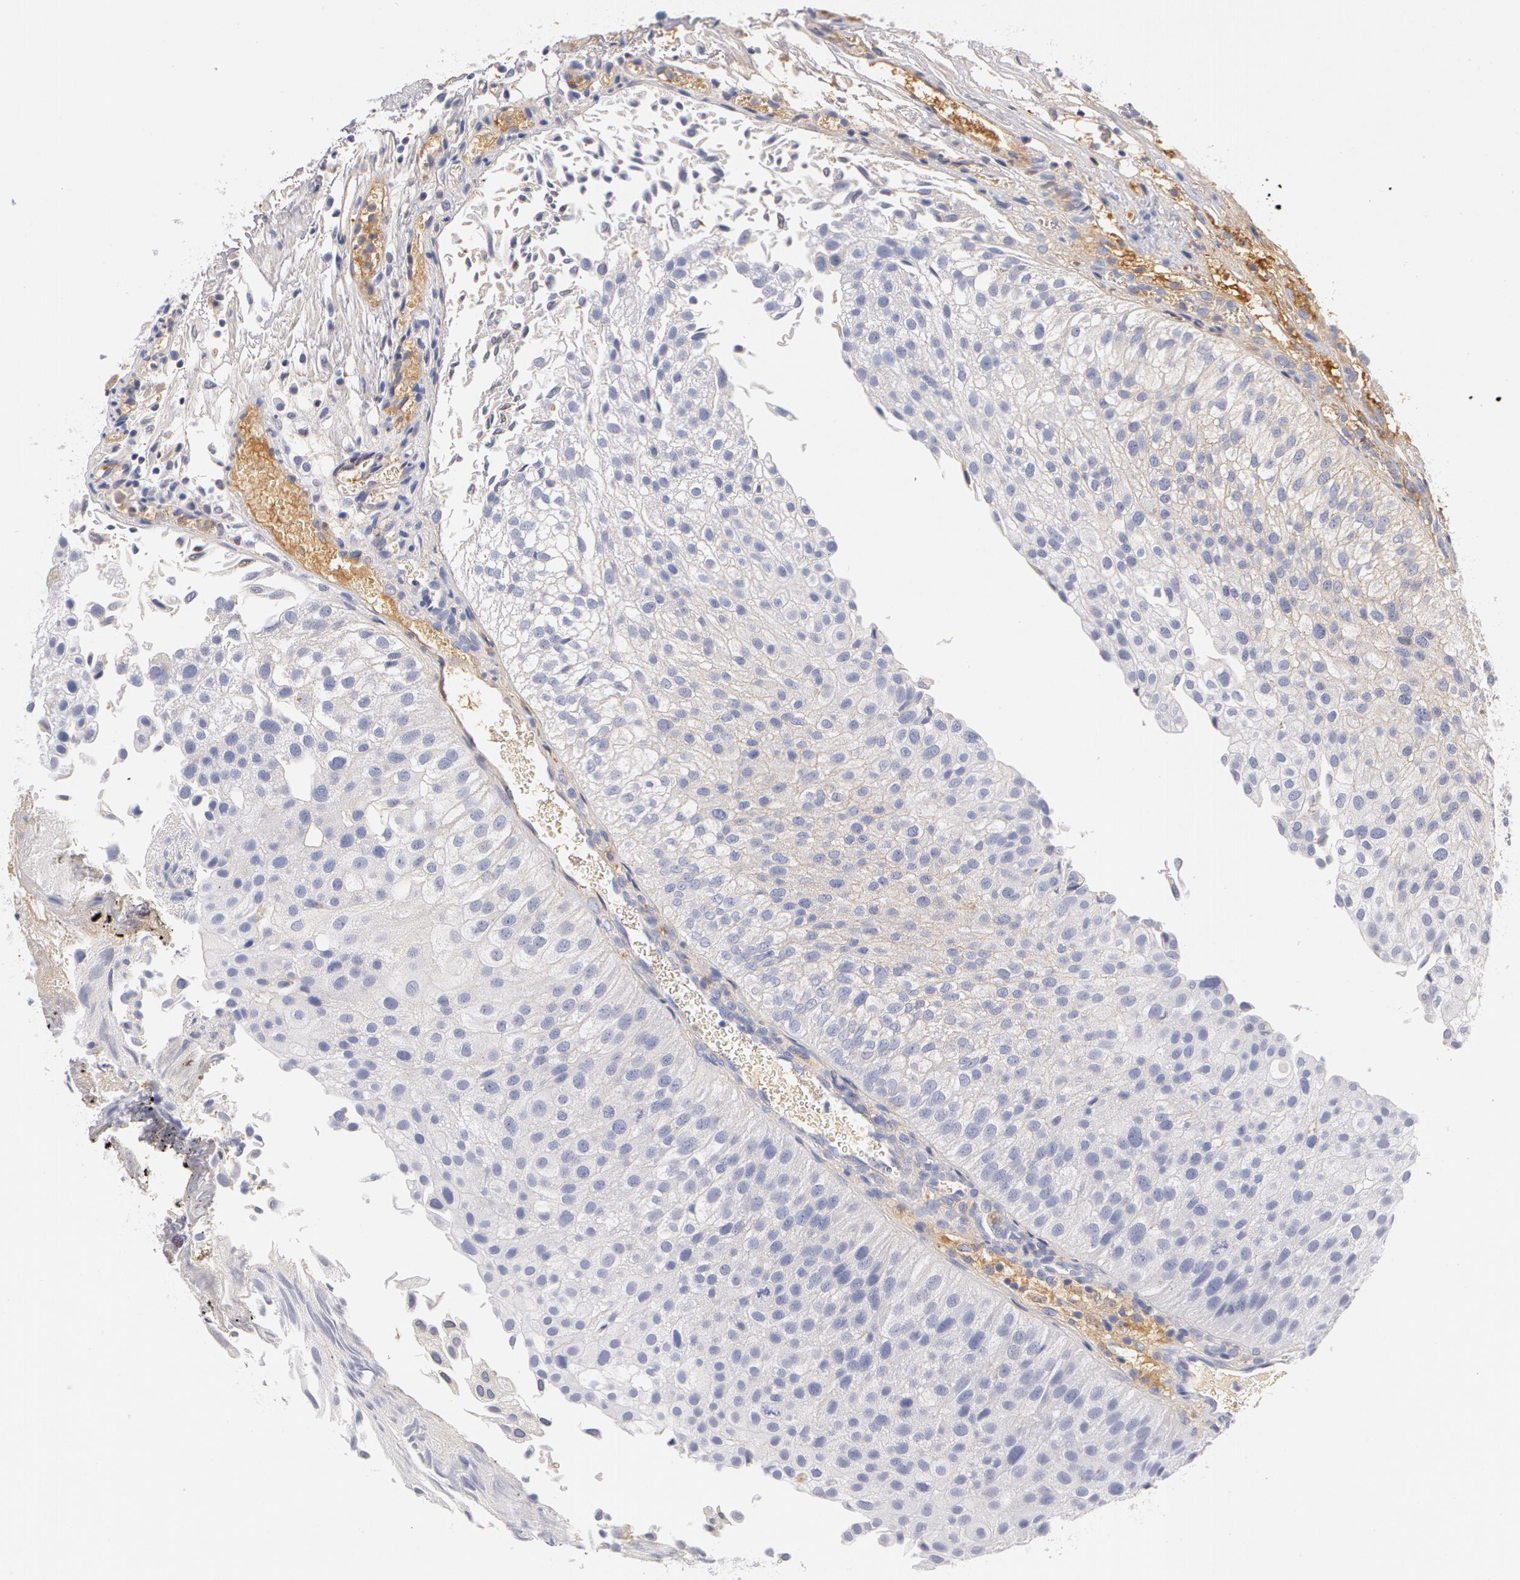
{"staining": {"intensity": "negative", "quantity": "none", "location": "none"}, "tissue": "urothelial cancer", "cell_type": "Tumor cells", "image_type": "cancer", "snomed": [{"axis": "morphology", "description": "Urothelial carcinoma, Low grade"}, {"axis": "topography", "description": "Urinary bladder"}], "caption": "A high-resolution histopathology image shows immunohistochemistry staining of low-grade urothelial carcinoma, which reveals no significant positivity in tumor cells.", "gene": "GC", "patient": {"sex": "female", "age": 89}}